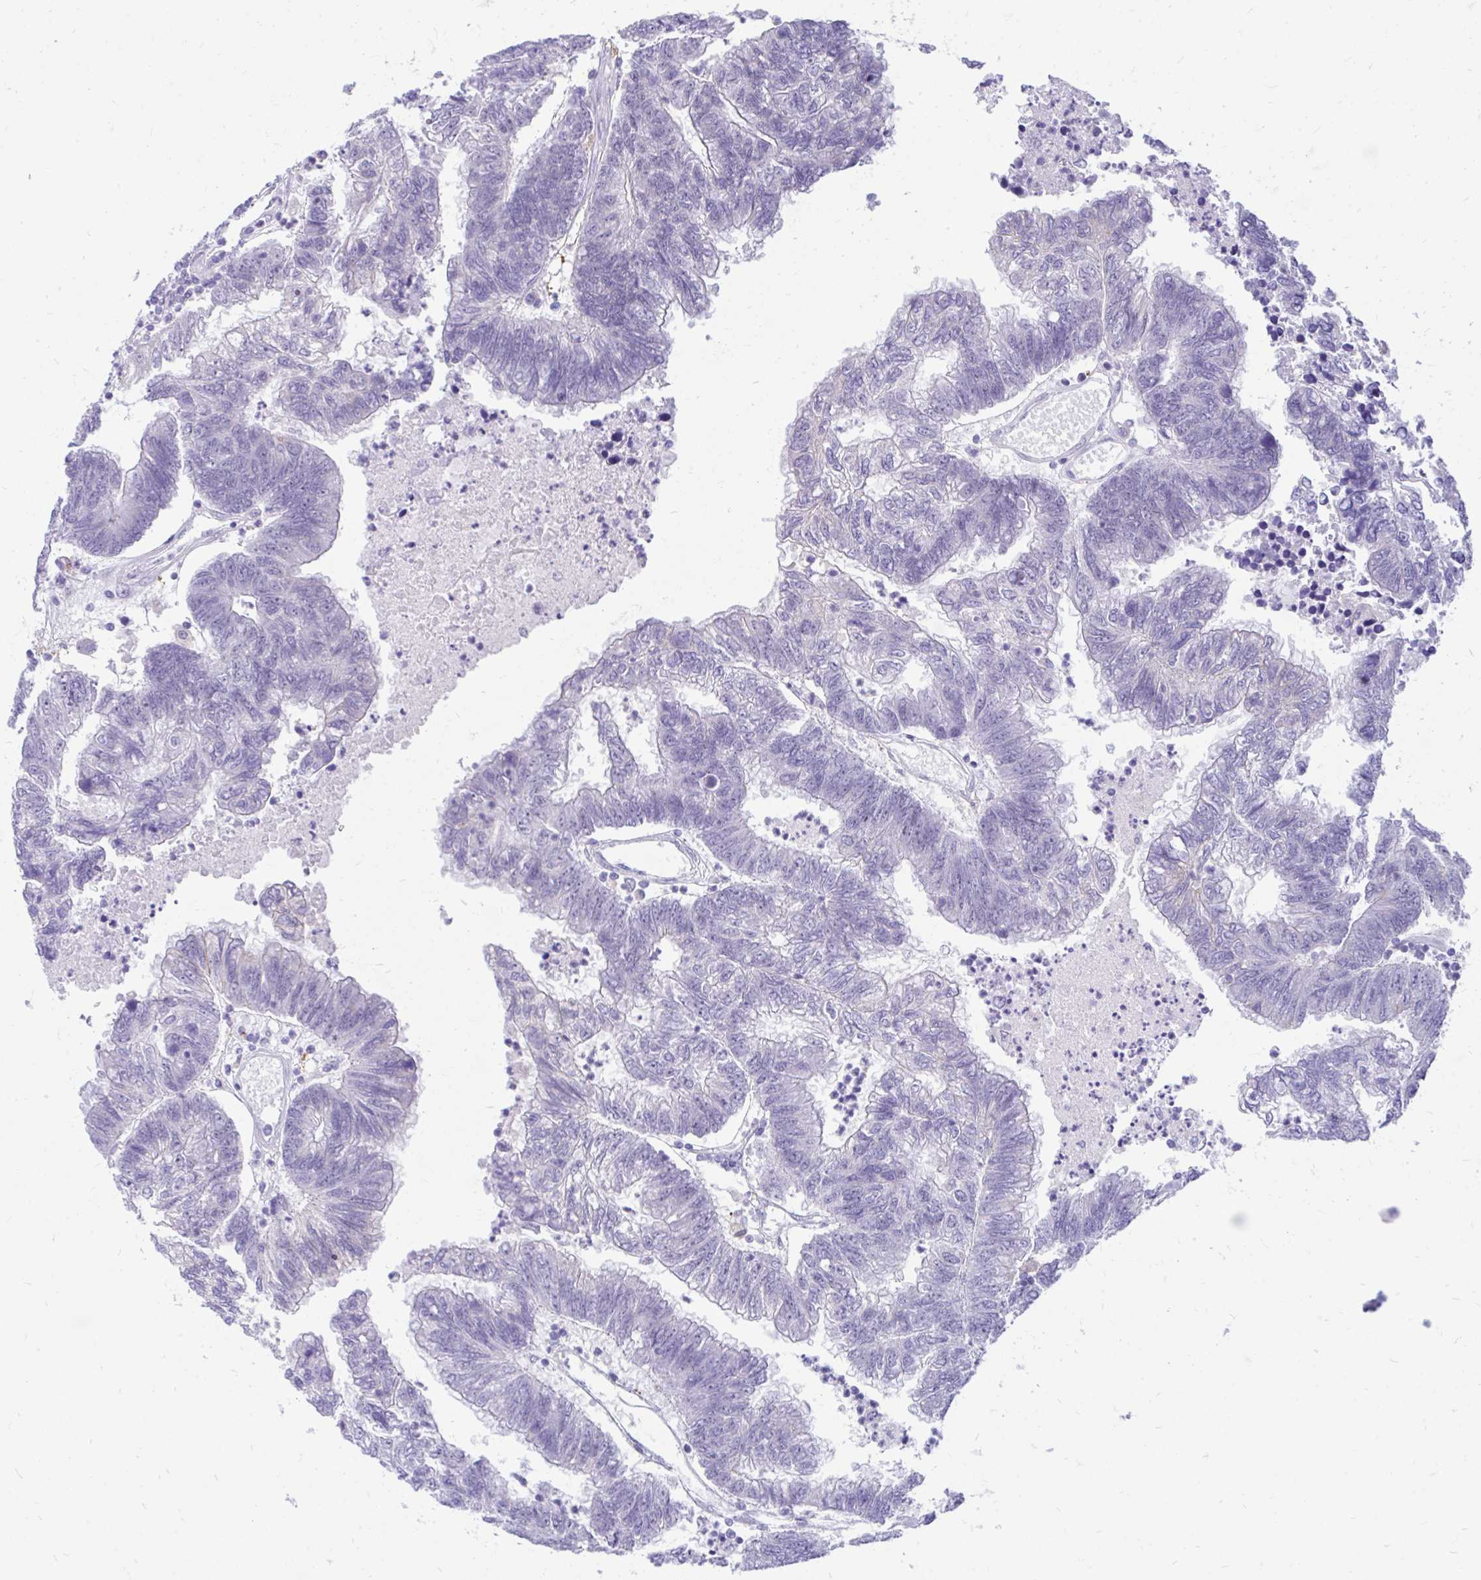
{"staining": {"intensity": "negative", "quantity": "none", "location": "none"}, "tissue": "colorectal cancer", "cell_type": "Tumor cells", "image_type": "cancer", "snomed": [{"axis": "morphology", "description": "Adenocarcinoma, NOS"}, {"axis": "topography", "description": "Colon"}], "caption": "Colorectal adenocarcinoma stained for a protein using immunohistochemistry (IHC) reveals no expression tumor cells.", "gene": "GLB1L2", "patient": {"sex": "female", "age": 48}}